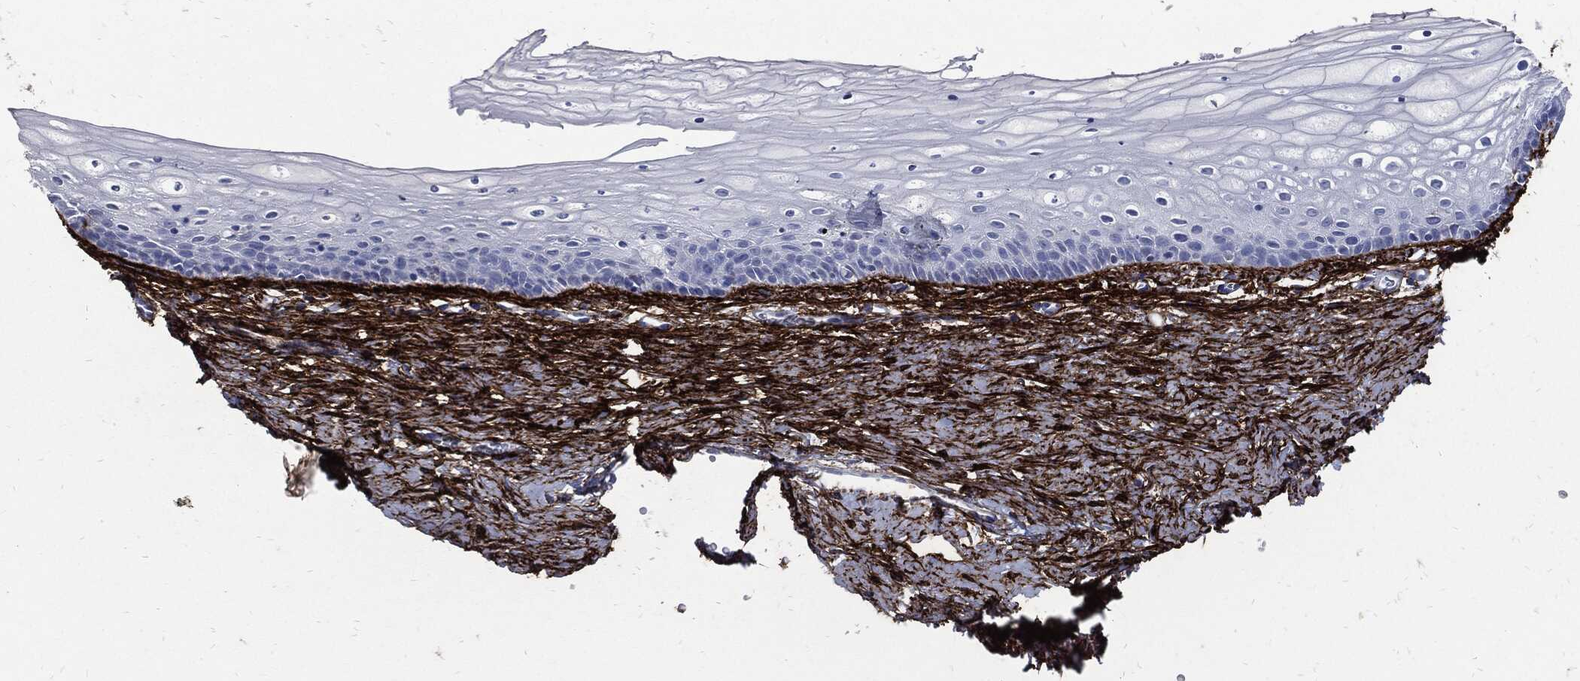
{"staining": {"intensity": "negative", "quantity": "none", "location": "none"}, "tissue": "vagina", "cell_type": "Squamous epithelial cells", "image_type": "normal", "snomed": [{"axis": "morphology", "description": "Normal tissue, NOS"}, {"axis": "topography", "description": "Vagina"}], "caption": "A high-resolution micrograph shows immunohistochemistry (IHC) staining of normal vagina, which exhibits no significant expression in squamous epithelial cells. (Immunohistochemistry, brightfield microscopy, high magnification).", "gene": "FBN1", "patient": {"sex": "female", "age": 32}}